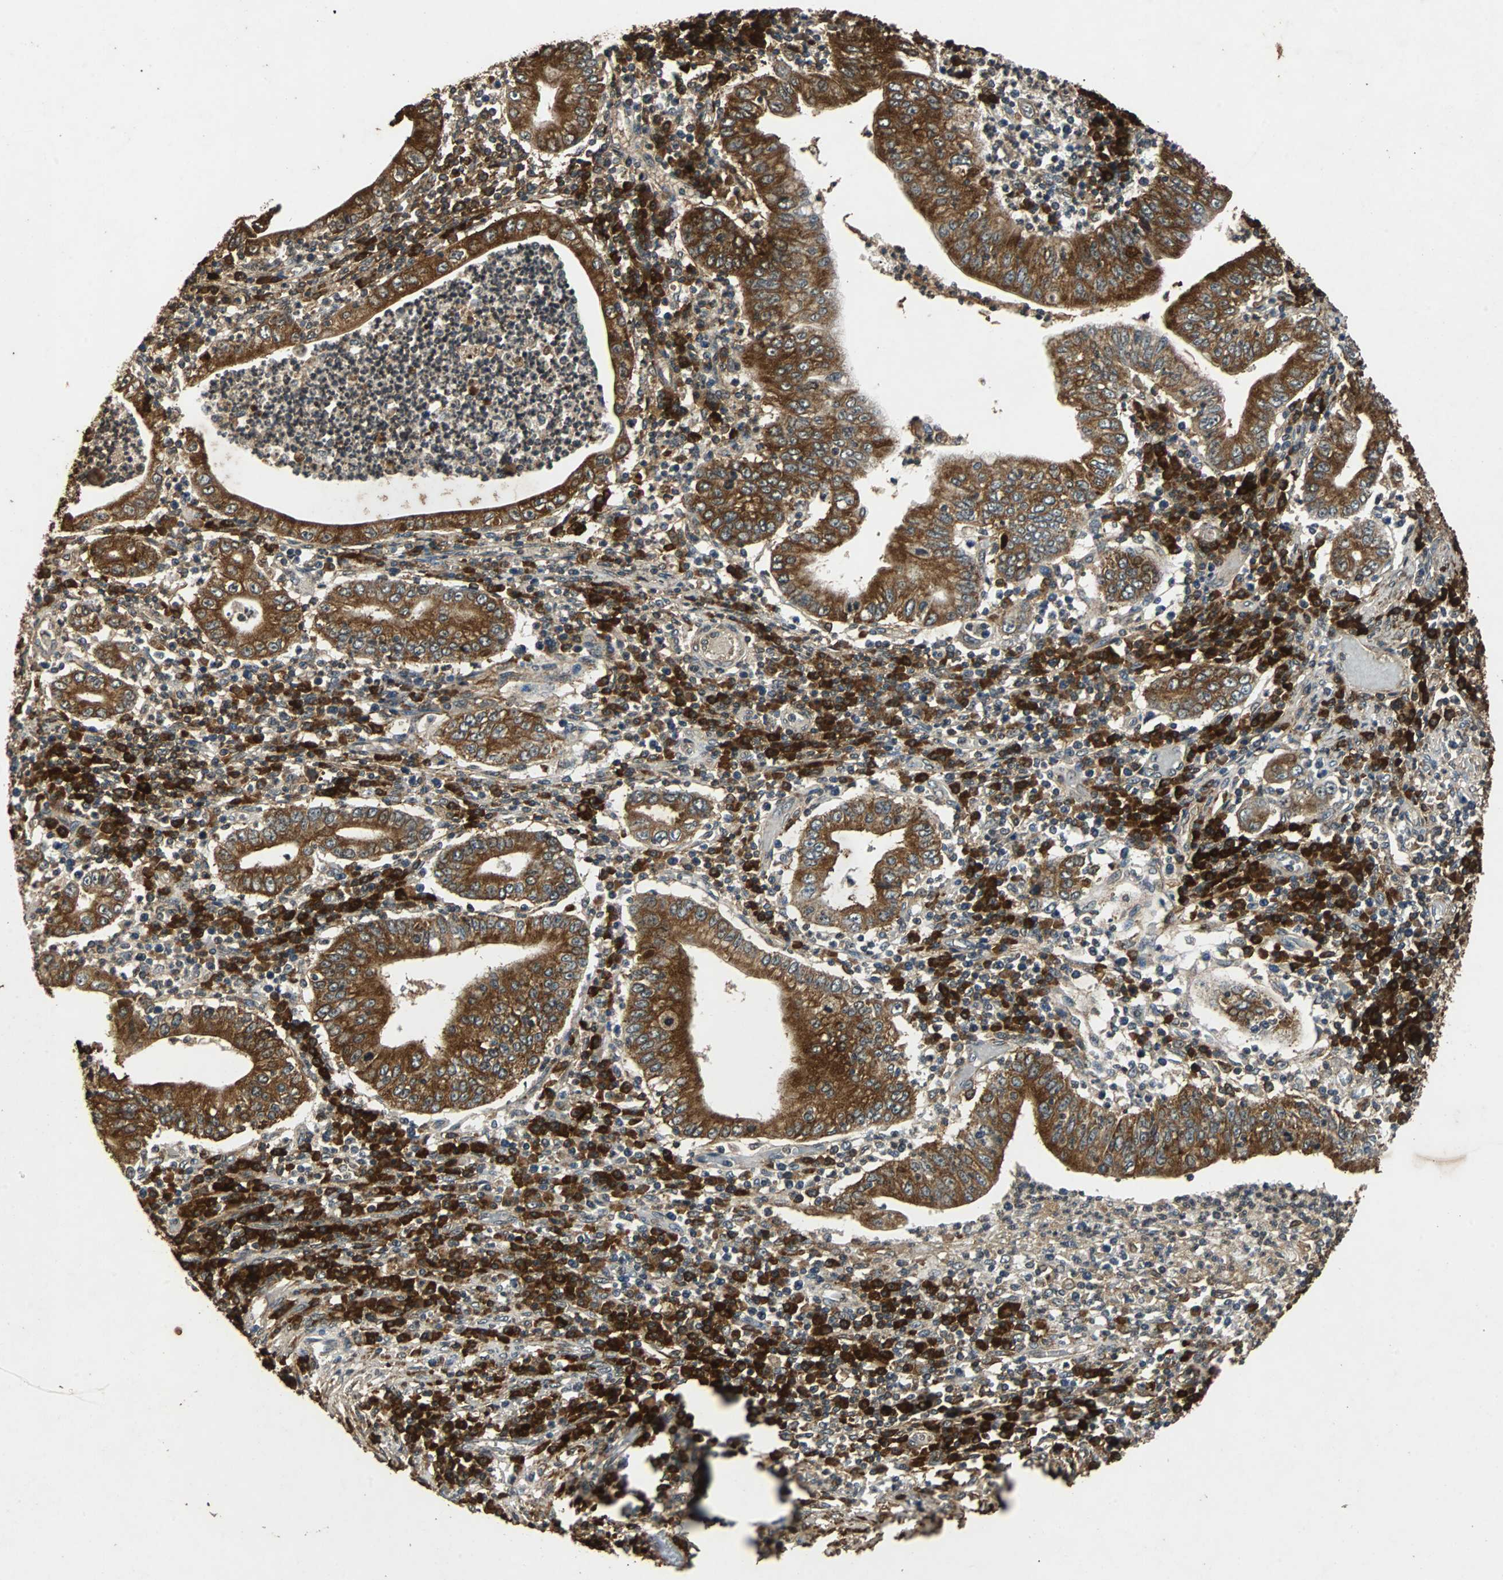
{"staining": {"intensity": "strong", "quantity": ">75%", "location": "cytoplasmic/membranous"}, "tissue": "stomach cancer", "cell_type": "Tumor cells", "image_type": "cancer", "snomed": [{"axis": "morphology", "description": "Normal tissue, NOS"}, {"axis": "morphology", "description": "Adenocarcinoma, NOS"}, {"axis": "topography", "description": "Esophagus"}, {"axis": "topography", "description": "Stomach, upper"}, {"axis": "topography", "description": "Peripheral nerve tissue"}], "caption": "Stomach cancer (adenocarcinoma) was stained to show a protein in brown. There is high levels of strong cytoplasmic/membranous expression in about >75% of tumor cells.", "gene": "NAA10", "patient": {"sex": "male", "age": 62}}